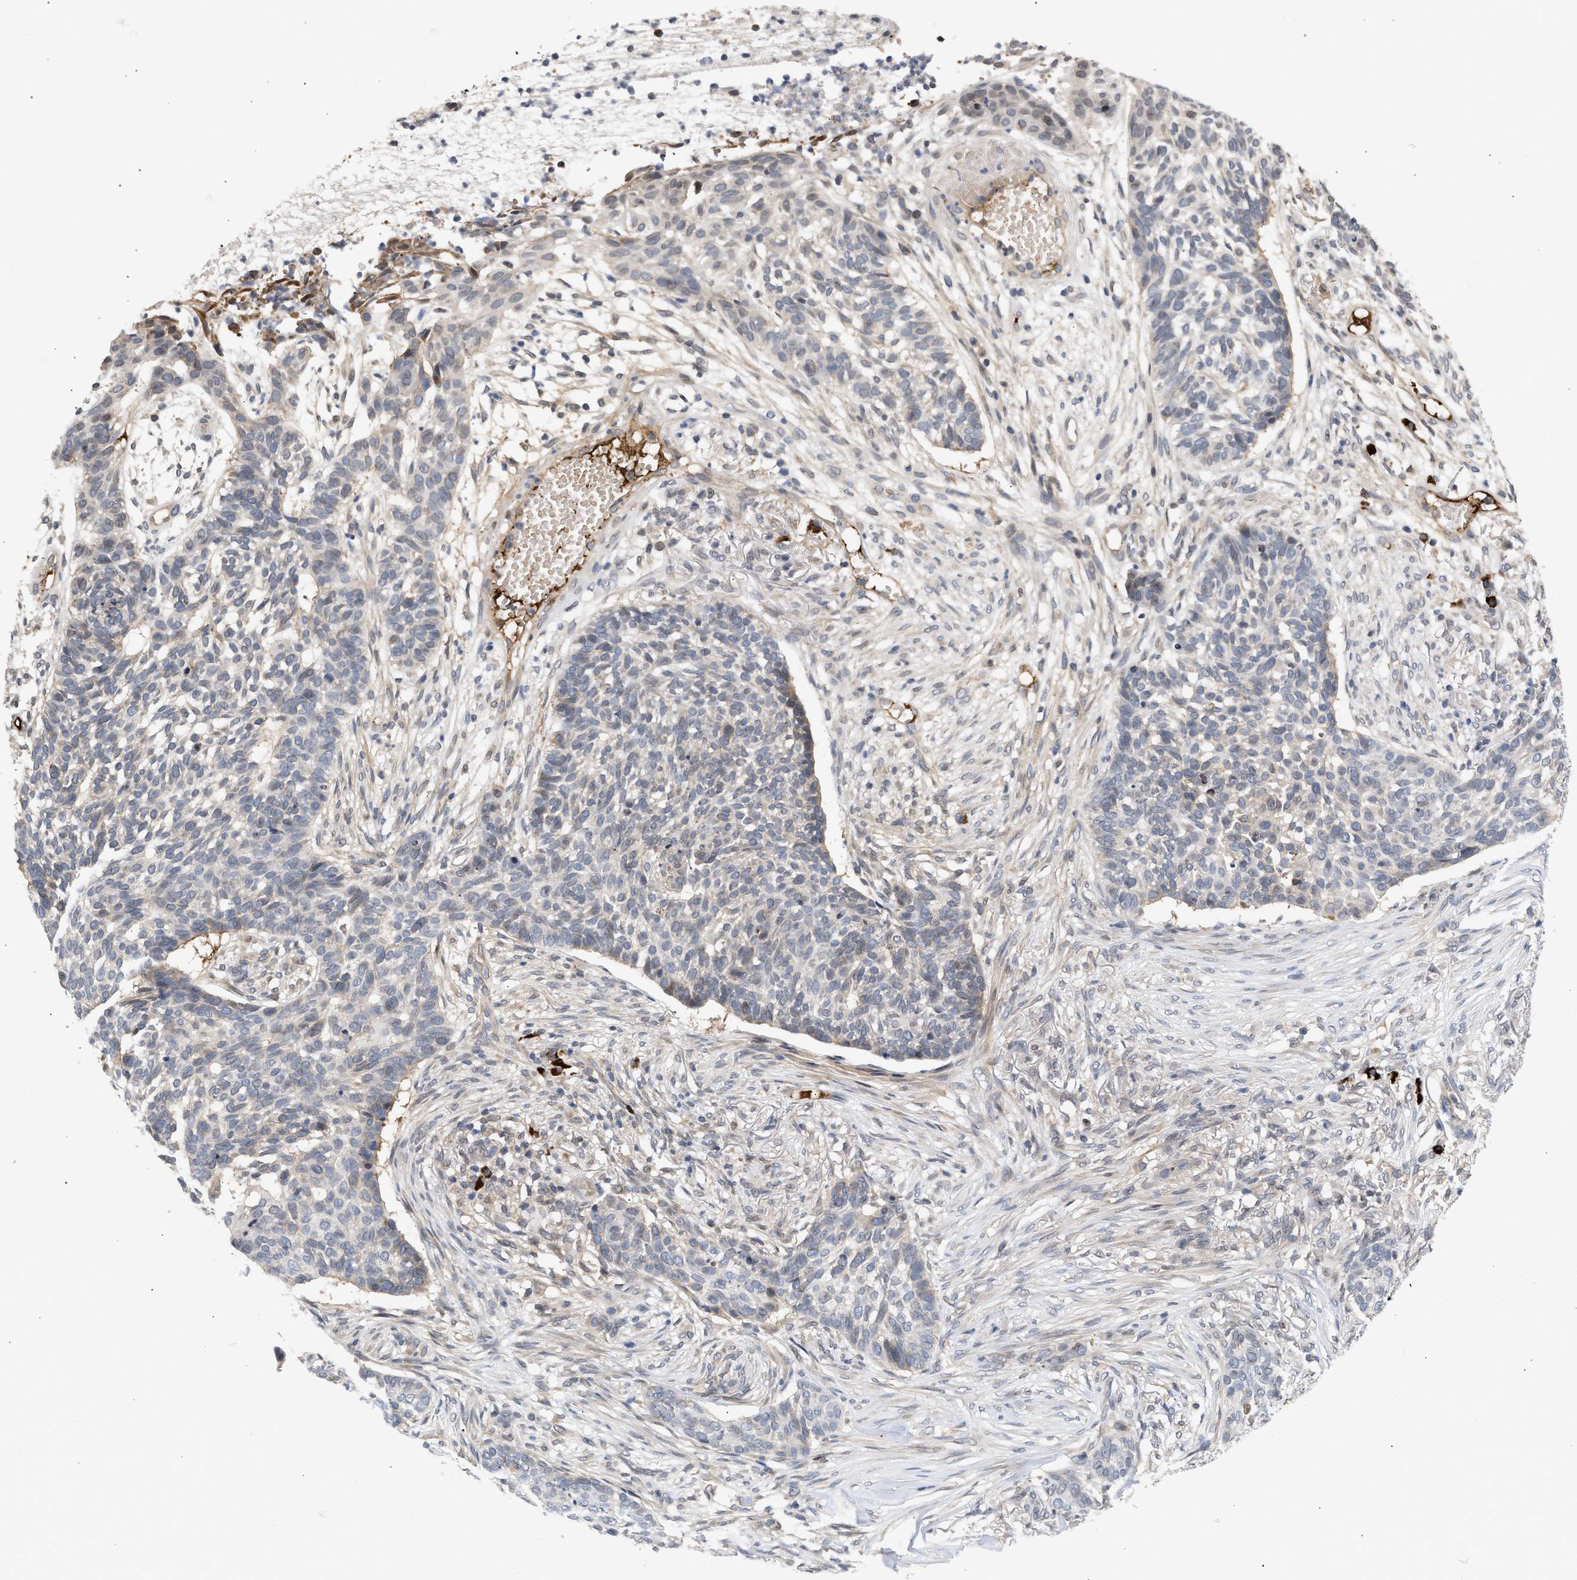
{"staining": {"intensity": "negative", "quantity": "none", "location": "none"}, "tissue": "skin cancer", "cell_type": "Tumor cells", "image_type": "cancer", "snomed": [{"axis": "morphology", "description": "Basal cell carcinoma"}, {"axis": "topography", "description": "Skin"}], "caption": "Immunohistochemistry image of human skin cancer stained for a protein (brown), which shows no positivity in tumor cells. (DAB (3,3'-diaminobenzidine) immunohistochemistry (IHC) with hematoxylin counter stain).", "gene": "NUP62", "patient": {"sex": "male", "age": 85}}